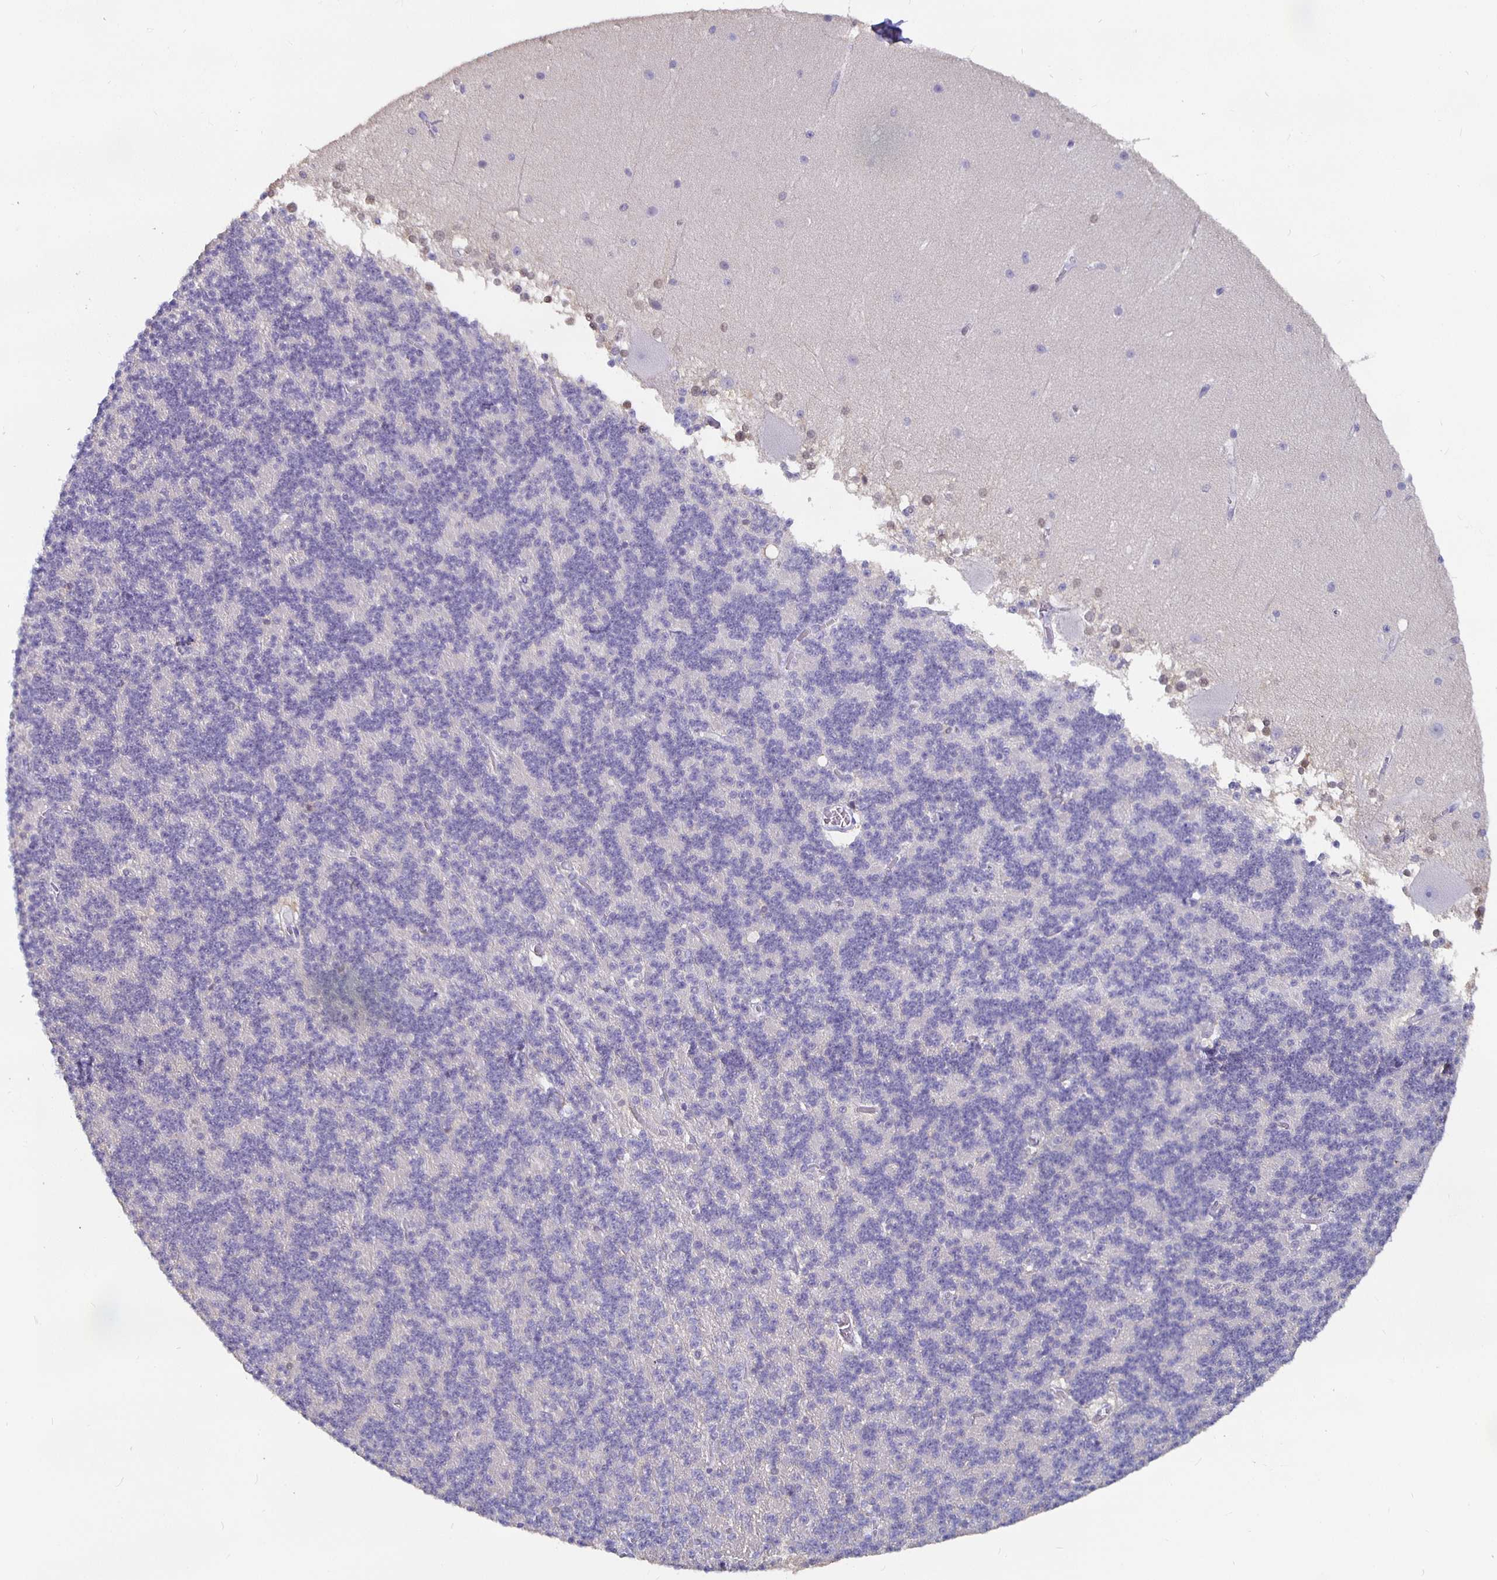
{"staining": {"intensity": "negative", "quantity": "none", "location": "none"}, "tissue": "cerebellum", "cell_type": "Cells in granular layer", "image_type": "normal", "snomed": [{"axis": "morphology", "description": "Normal tissue, NOS"}, {"axis": "topography", "description": "Cerebellum"}], "caption": "This micrograph is of benign cerebellum stained with immunohistochemistry (IHC) to label a protein in brown with the nuclei are counter-stained blue. There is no expression in cells in granular layer. (DAB (3,3'-diaminobenzidine) IHC, high magnification).", "gene": "GPX4", "patient": {"sex": "female", "age": 19}}